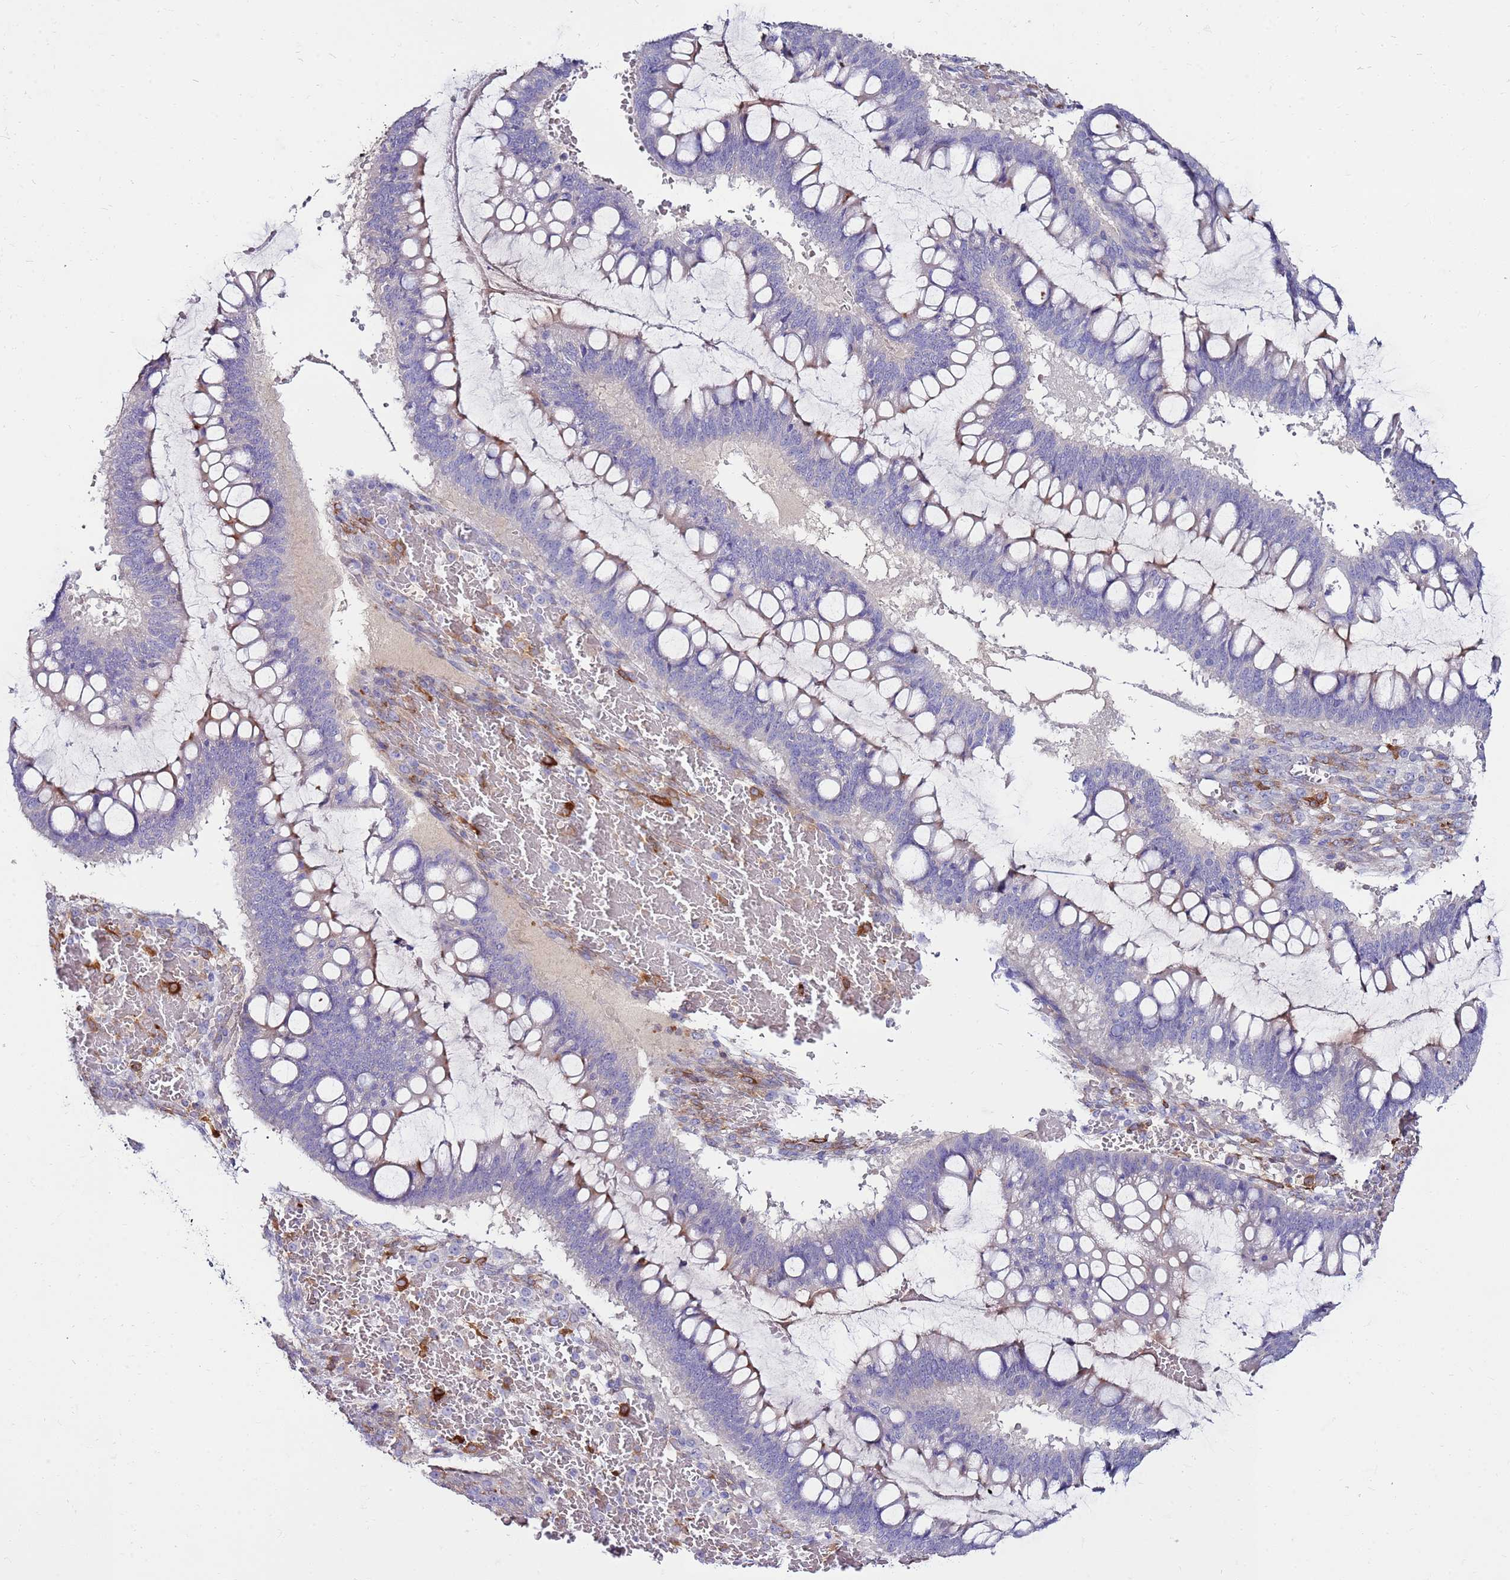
{"staining": {"intensity": "negative", "quantity": "none", "location": "none"}, "tissue": "ovarian cancer", "cell_type": "Tumor cells", "image_type": "cancer", "snomed": [{"axis": "morphology", "description": "Cystadenocarcinoma, mucinous, NOS"}, {"axis": "topography", "description": "Ovary"}], "caption": "High power microscopy image of an immunohistochemistry photomicrograph of ovarian cancer (mucinous cystadenocarcinoma), revealing no significant positivity in tumor cells. Nuclei are stained in blue.", "gene": "EVPLL", "patient": {"sex": "female", "age": 73}}